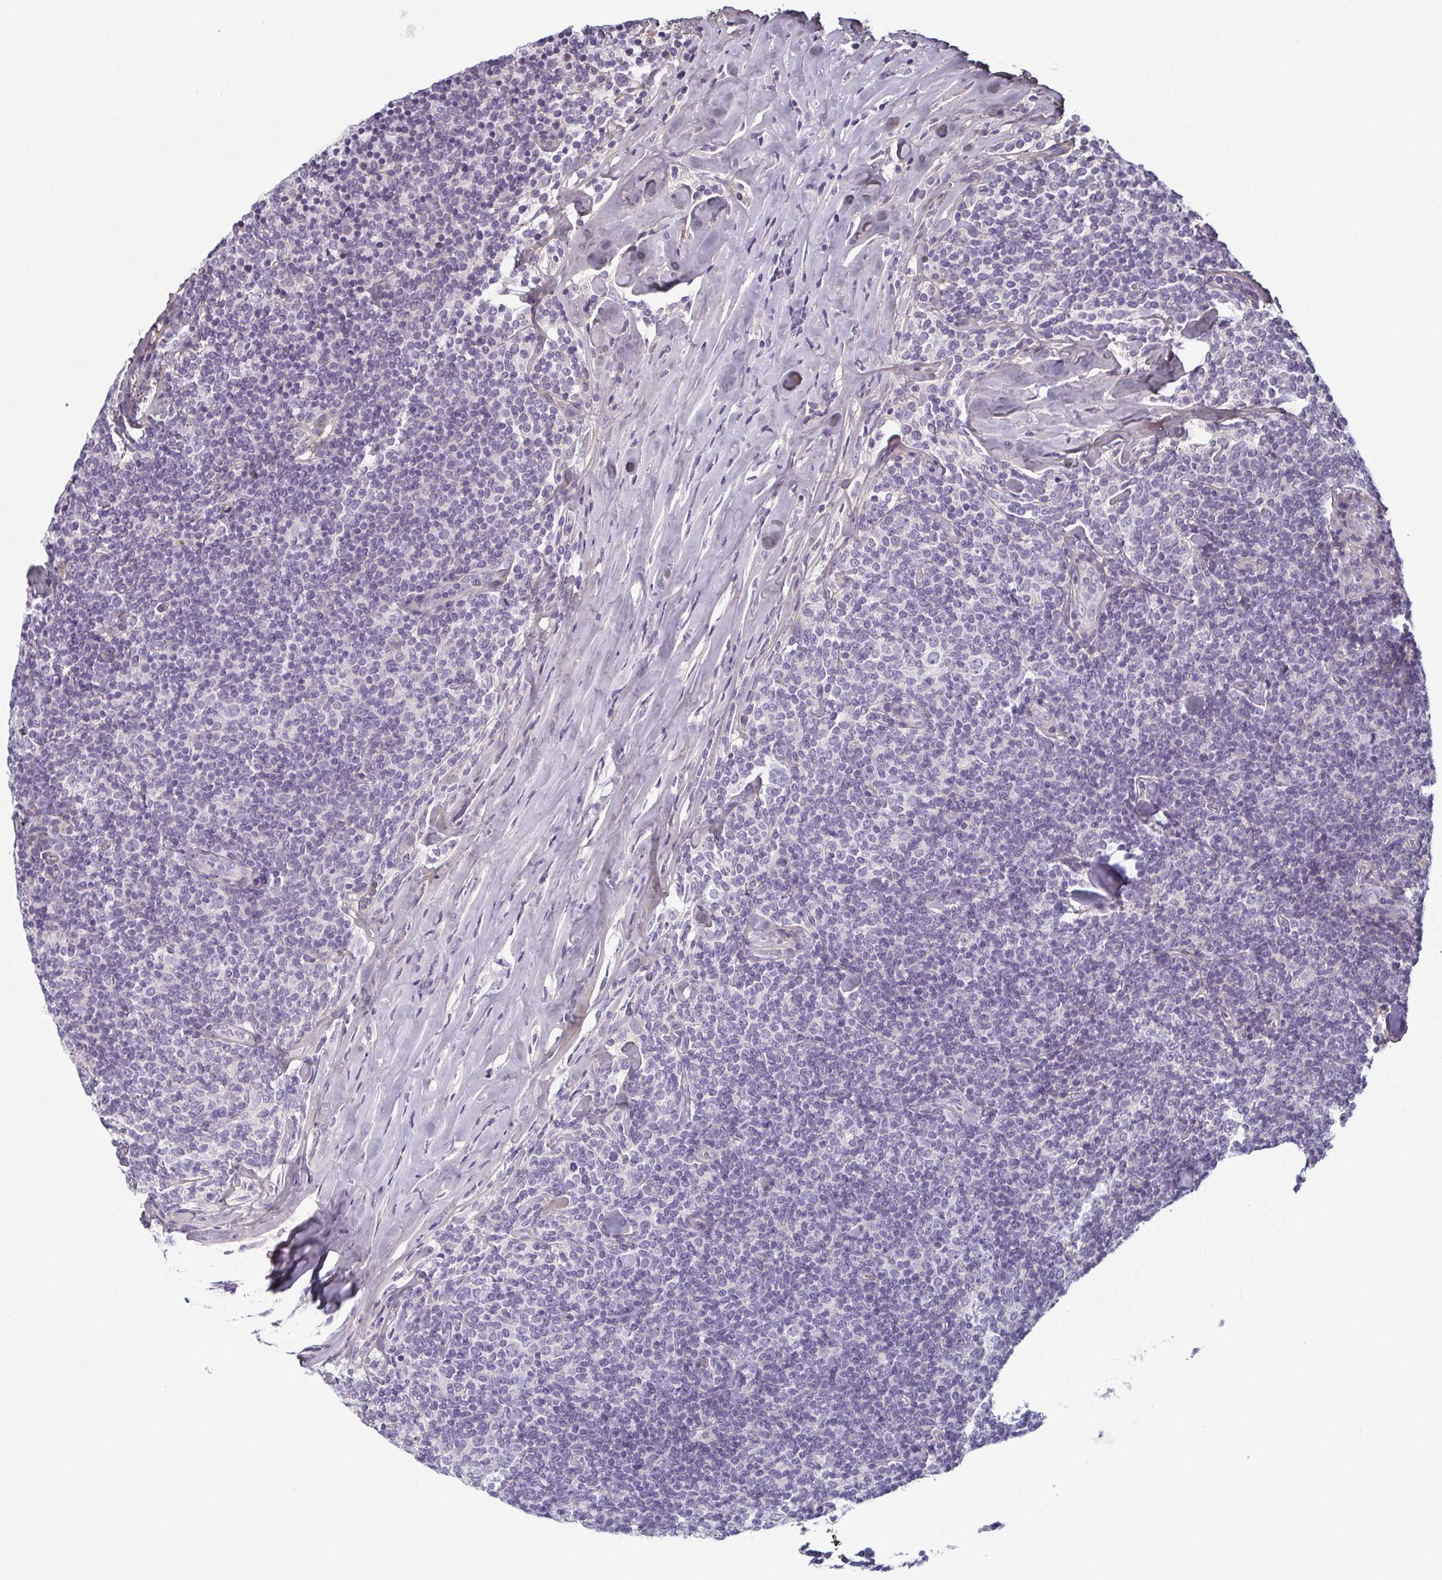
{"staining": {"intensity": "negative", "quantity": "none", "location": "none"}, "tissue": "lymphoma", "cell_type": "Tumor cells", "image_type": "cancer", "snomed": [{"axis": "morphology", "description": "Malignant lymphoma, non-Hodgkin's type, Low grade"}, {"axis": "topography", "description": "Lymph node"}], "caption": "Protein analysis of low-grade malignant lymphoma, non-Hodgkin's type shows no significant positivity in tumor cells.", "gene": "ECM1", "patient": {"sex": "female", "age": 56}}